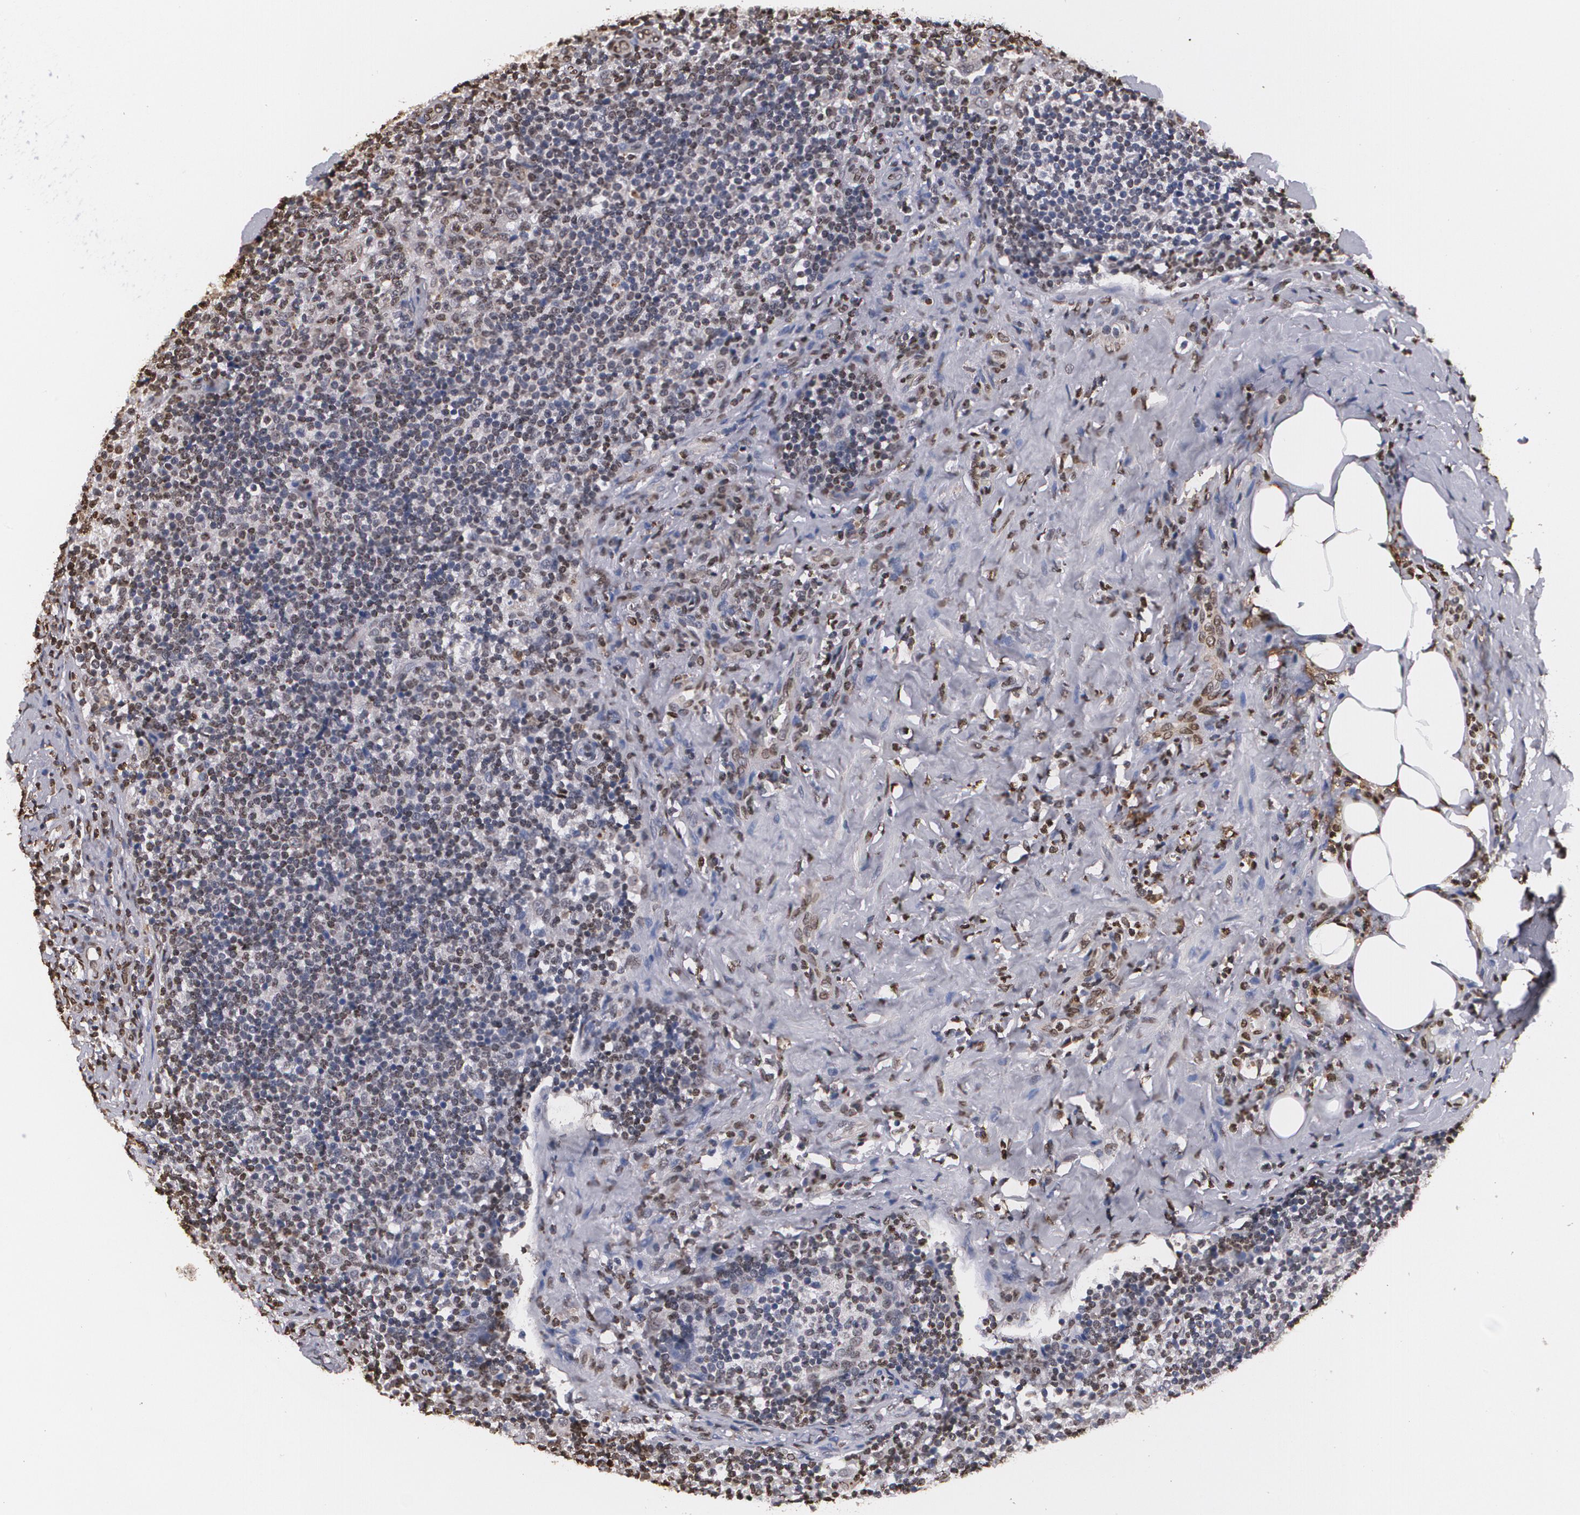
{"staining": {"intensity": "moderate", "quantity": "25%-75%", "location": "cytoplasmic/membranous,nuclear"}, "tissue": "lymph node", "cell_type": "Non-germinal center cells", "image_type": "normal", "snomed": [{"axis": "morphology", "description": "Normal tissue, NOS"}, {"axis": "morphology", "description": "Inflammation, NOS"}, {"axis": "topography", "description": "Lymph node"}], "caption": "Protein expression analysis of benign lymph node demonstrates moderate cytoplasmic/membranous,nuclear staining in about 25%-75% of non-germinal center cells.", "gene": "MVP", "patient": {"sex": "male", "age": 46}}